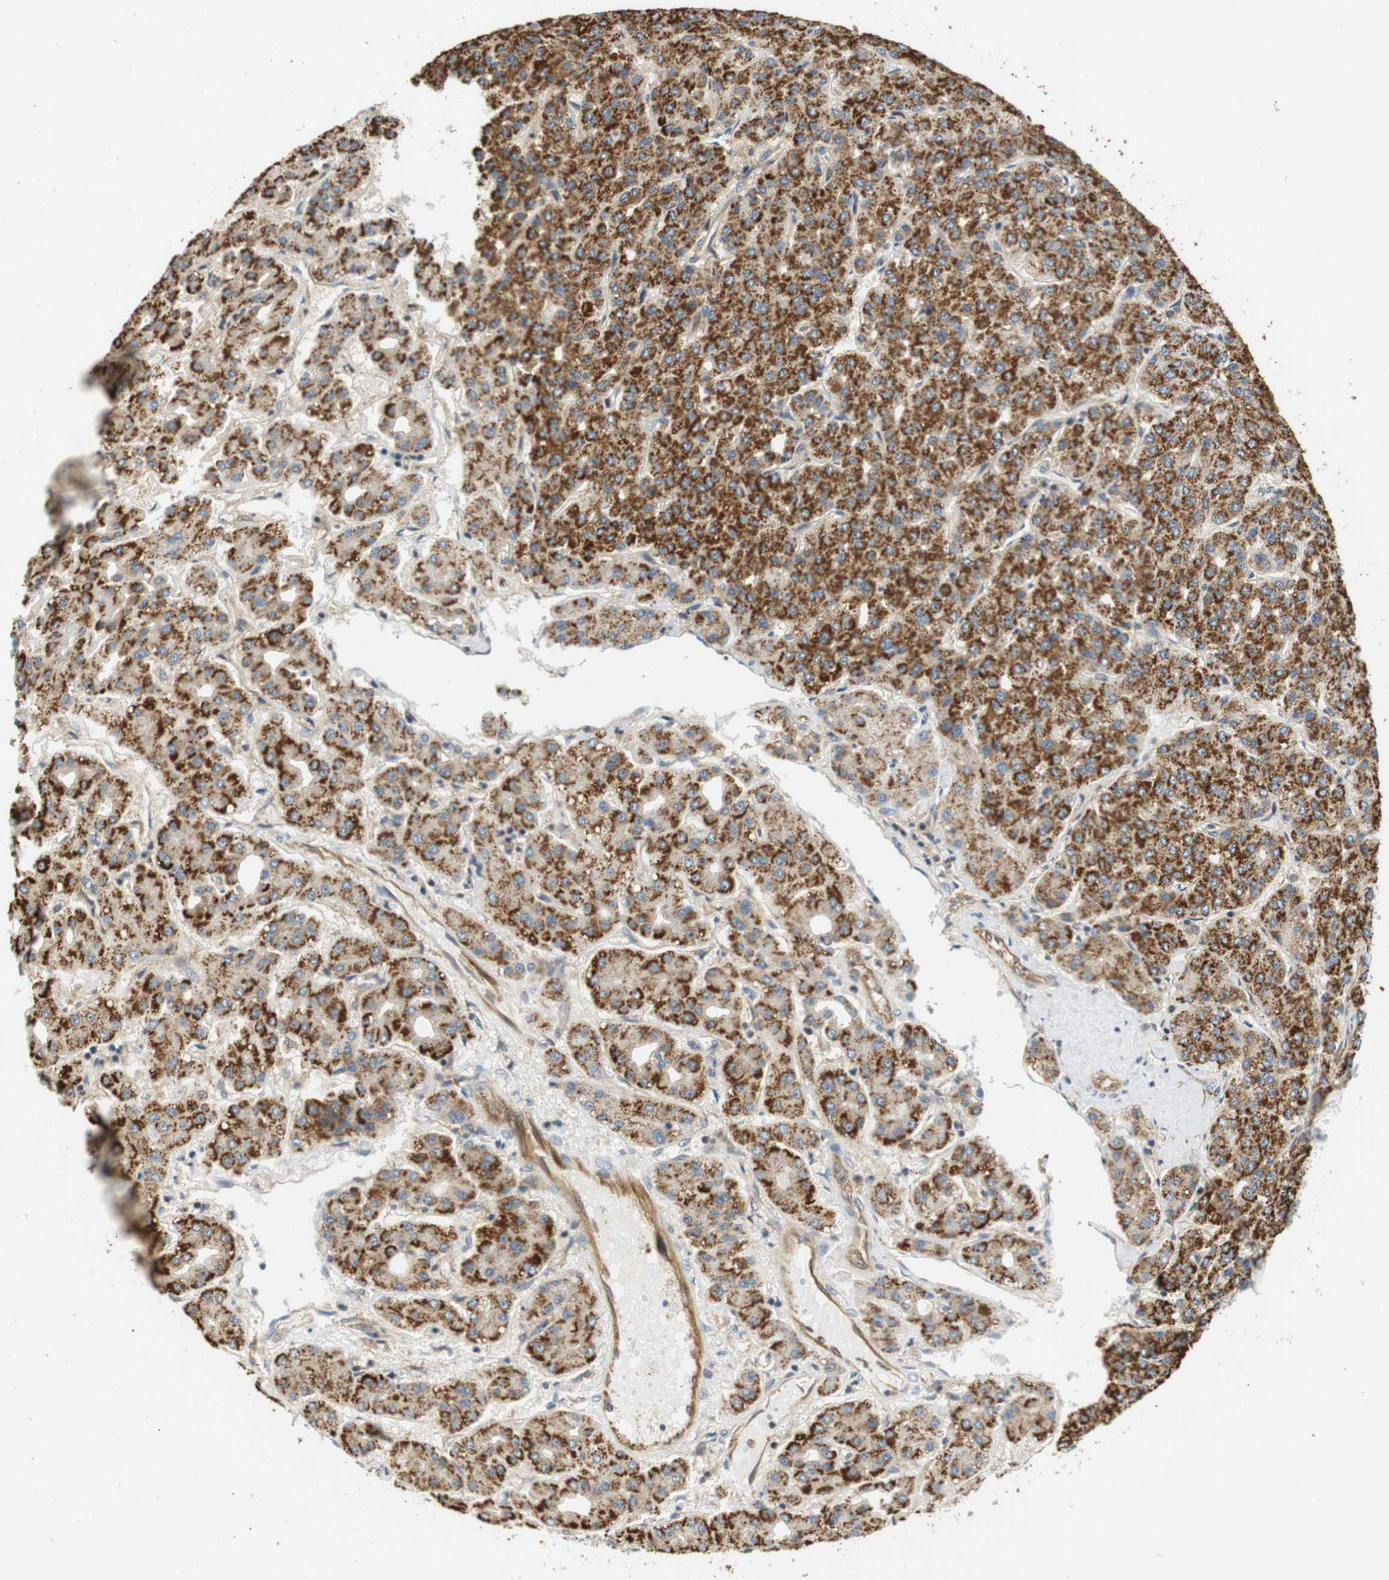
{"staining": {"intensity": "strong", "quantity": ">75%", "location": "cytoplasmic/membranous"}, "tissue": "liver cancer", "cell_type": "Tumor cells", "image_type": "cancer", "snomed": [{"axis": "morphology", "description": "Carcinoma, Hepatocellular, NOS"}, {"axis": "topography", "description": "Liver"}], "caption": "High-power microscopy captured an immunohistochemistry histopathology image of liver hepatocellular carcinoma, revealing strong cytoplasmic/membranous positivity in about >75% of tumor cells.", "gene": "SH3GLB1", "patient": {"sex": "male", "age": 65}}